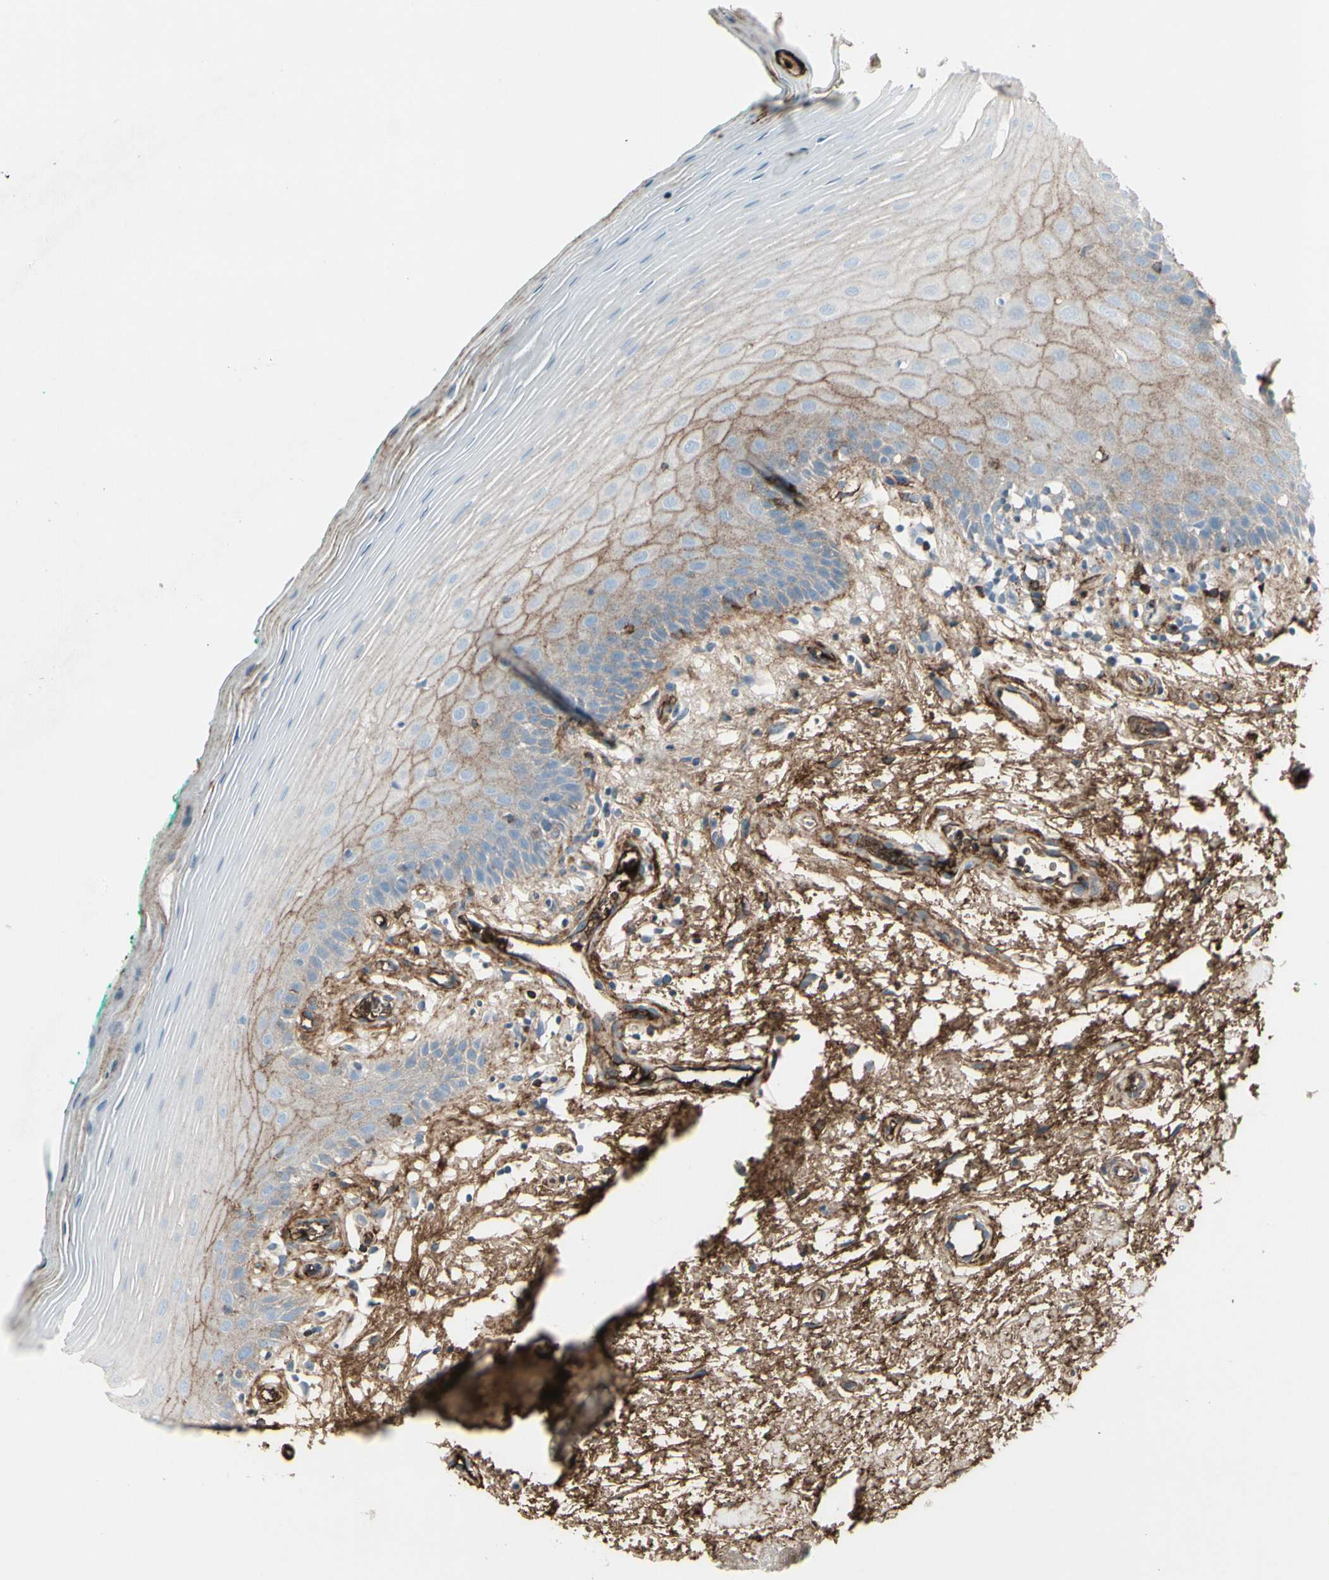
{"staining": {"intensity": "strong", "quantity": "25%-75%", "location": "cytoplasmic/membranous"}, "tissue": "oral mucosa", "cell_type": "Squamous epithelial cells", "image_type": "normal", "snomed": [{"axis": "morphology", "description": "Normal tissue, NOS"}, {"axis": "topography", "description": "Skeletal muscle"}, {"axis": "topography", "description": "Oral tissue"}], "caption": "IHC histopathology image of normal human oral mucosa stained for a protein (brown), which displays high levels of strong cytoplasmic/membranous positivity in approximately 25%-75% of squamous epithelial cells.", "gene": "IGHG1", "patient": {"sex": "male", "age": 58}}